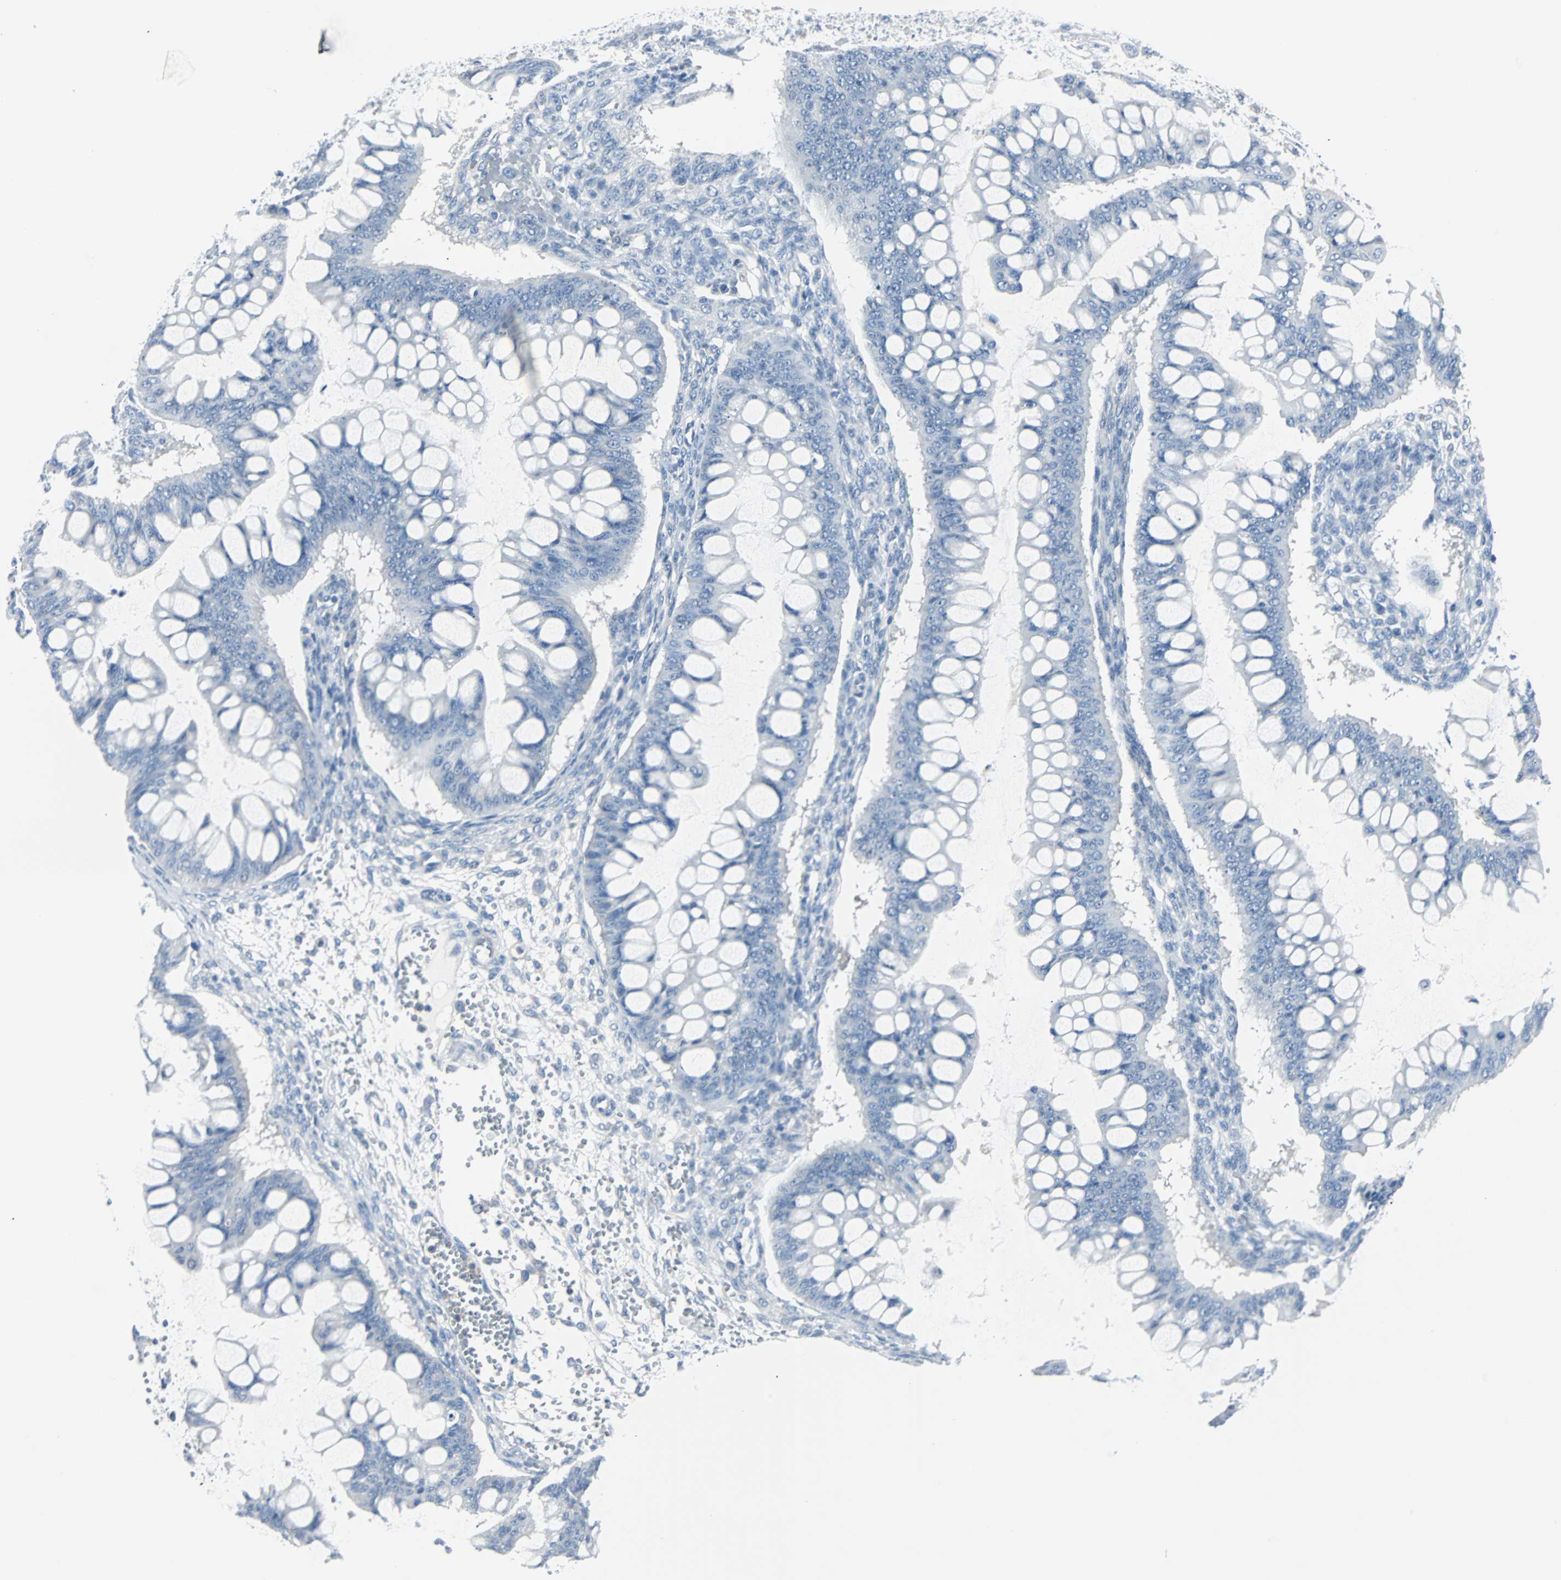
{"staining": {"intensity": "negative", "quantity": "none", "location": "none"}, "tissue": "ovarian cancer", "cell_type": "Tumor cells", "image_type": "cancer", "snomed": [{"axis": "morphology", "description": "Cystadenocarcinoma, mucinous, NOS"}, {"axis": "topography", "description": "Ovary"}], "caption": "The micrograph displays no significant staining in tumor cells of mucinous cystadenocarcinoma (ovarian).", "gene": "RASA1", "patient": {"sex": "female", "age": 73}}